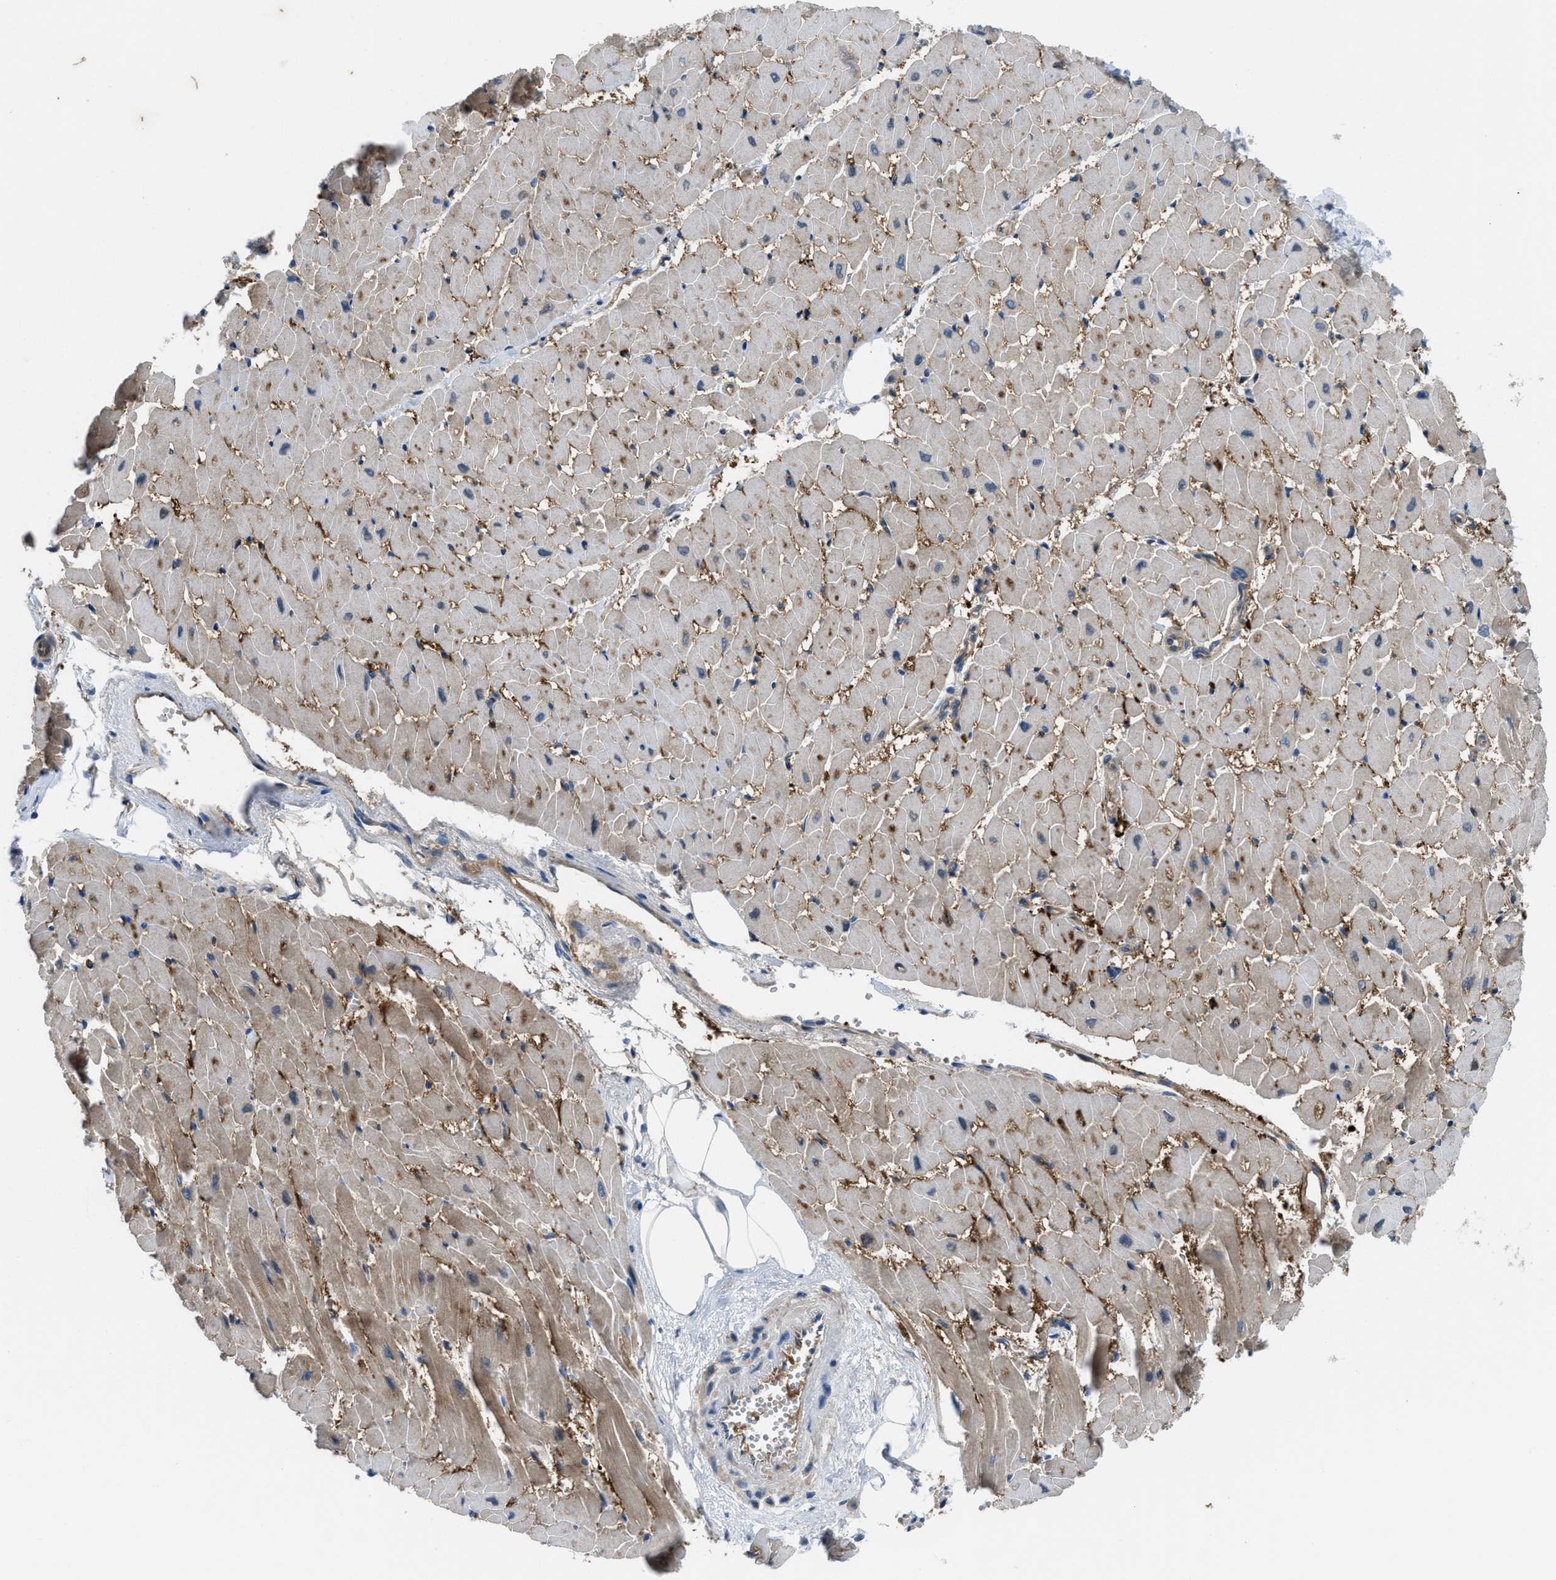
{"staining": {"intensity": "moderate", "quantity": ">75%", "location": "cytoplasmic/membranous"}, "tissue": "heart muscle", "cell_type": "Cardiomyocytes", "image_type": "normal", "snomed": [{"axis": "morphology", "description": "Normal tissue, NOS"}, {"axis": "topography", "description": "Heart"}], "caption": "DAB immunohistochemical staining of unremarkable heart muscle shows moderate cytoplasmic/membranous protein expression in approximately >75% of cardiomyocytes. (DAB = brown stain, brightfield microscopy at high magnification).", "gene": "BAZ2B", "patient": {"sex": "female", "age": 19}}